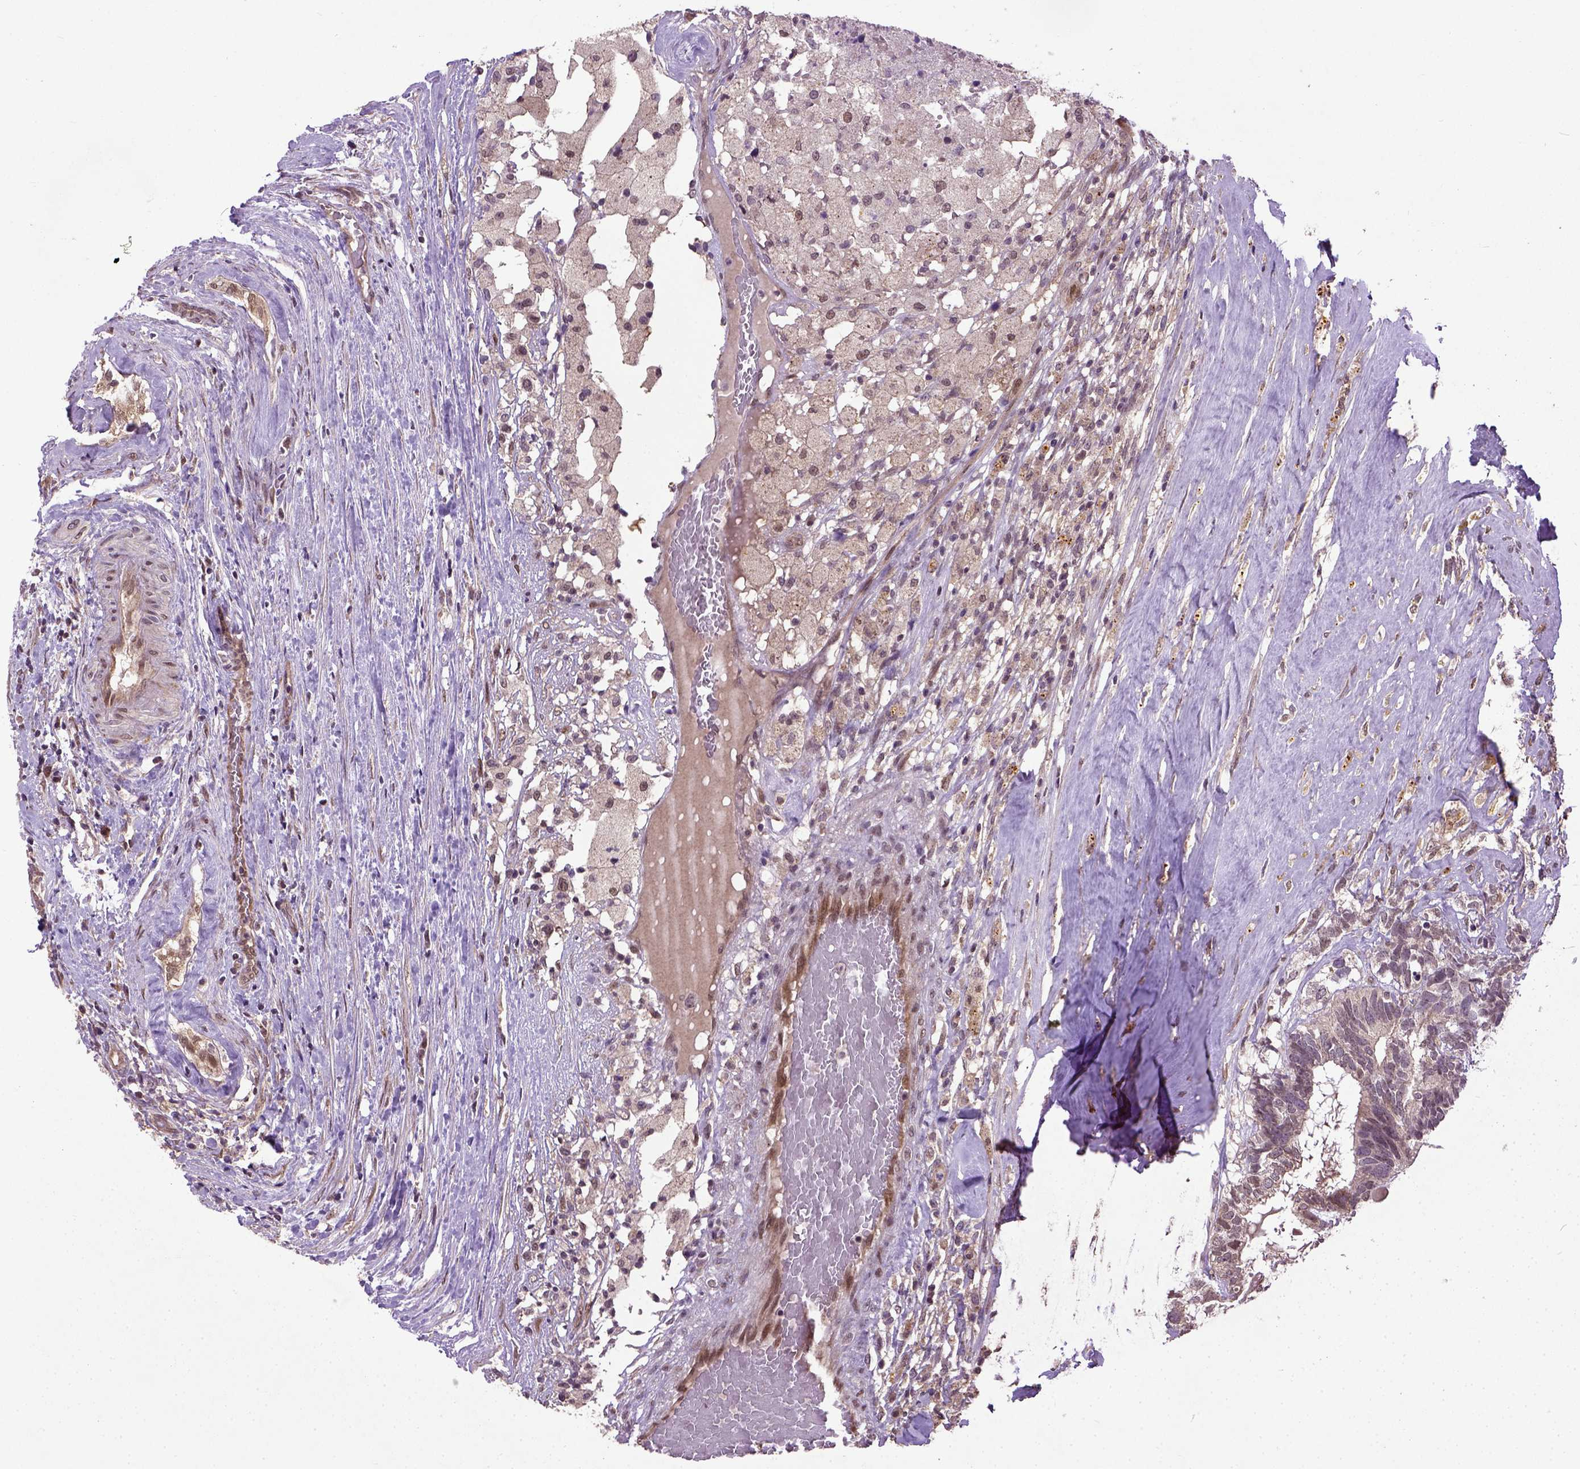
{"staining": {"intensity": "moderate", "quantity": "25%-75%", "location": "cytoplasmic/membranous,nuclear"}, "tissue": "testis cancer", "cell_type": "Tumor cells", "image_type": "cancer", "snomed": [{"axis": "morphology", "description": "Seminoma, NOS"}, {"axis": "morphology", "description": "Carcinoma, Embryonal, NOS"}, {"axis": "topography", "description": "Testis"}], "caption": "Testis cancer (seminoma) tissue reveals moderate cytoplasmic/membranous and nuclear staining in about 25%-75% of tumor cells The staining was performed using DAB (3,3'-diaminobenzidine), with brown indicating positive protein expression. Nuclei are stained blue with hematoxylin.", "gene": "UBA3", "patient": {"sex": "male", "age": 41}}